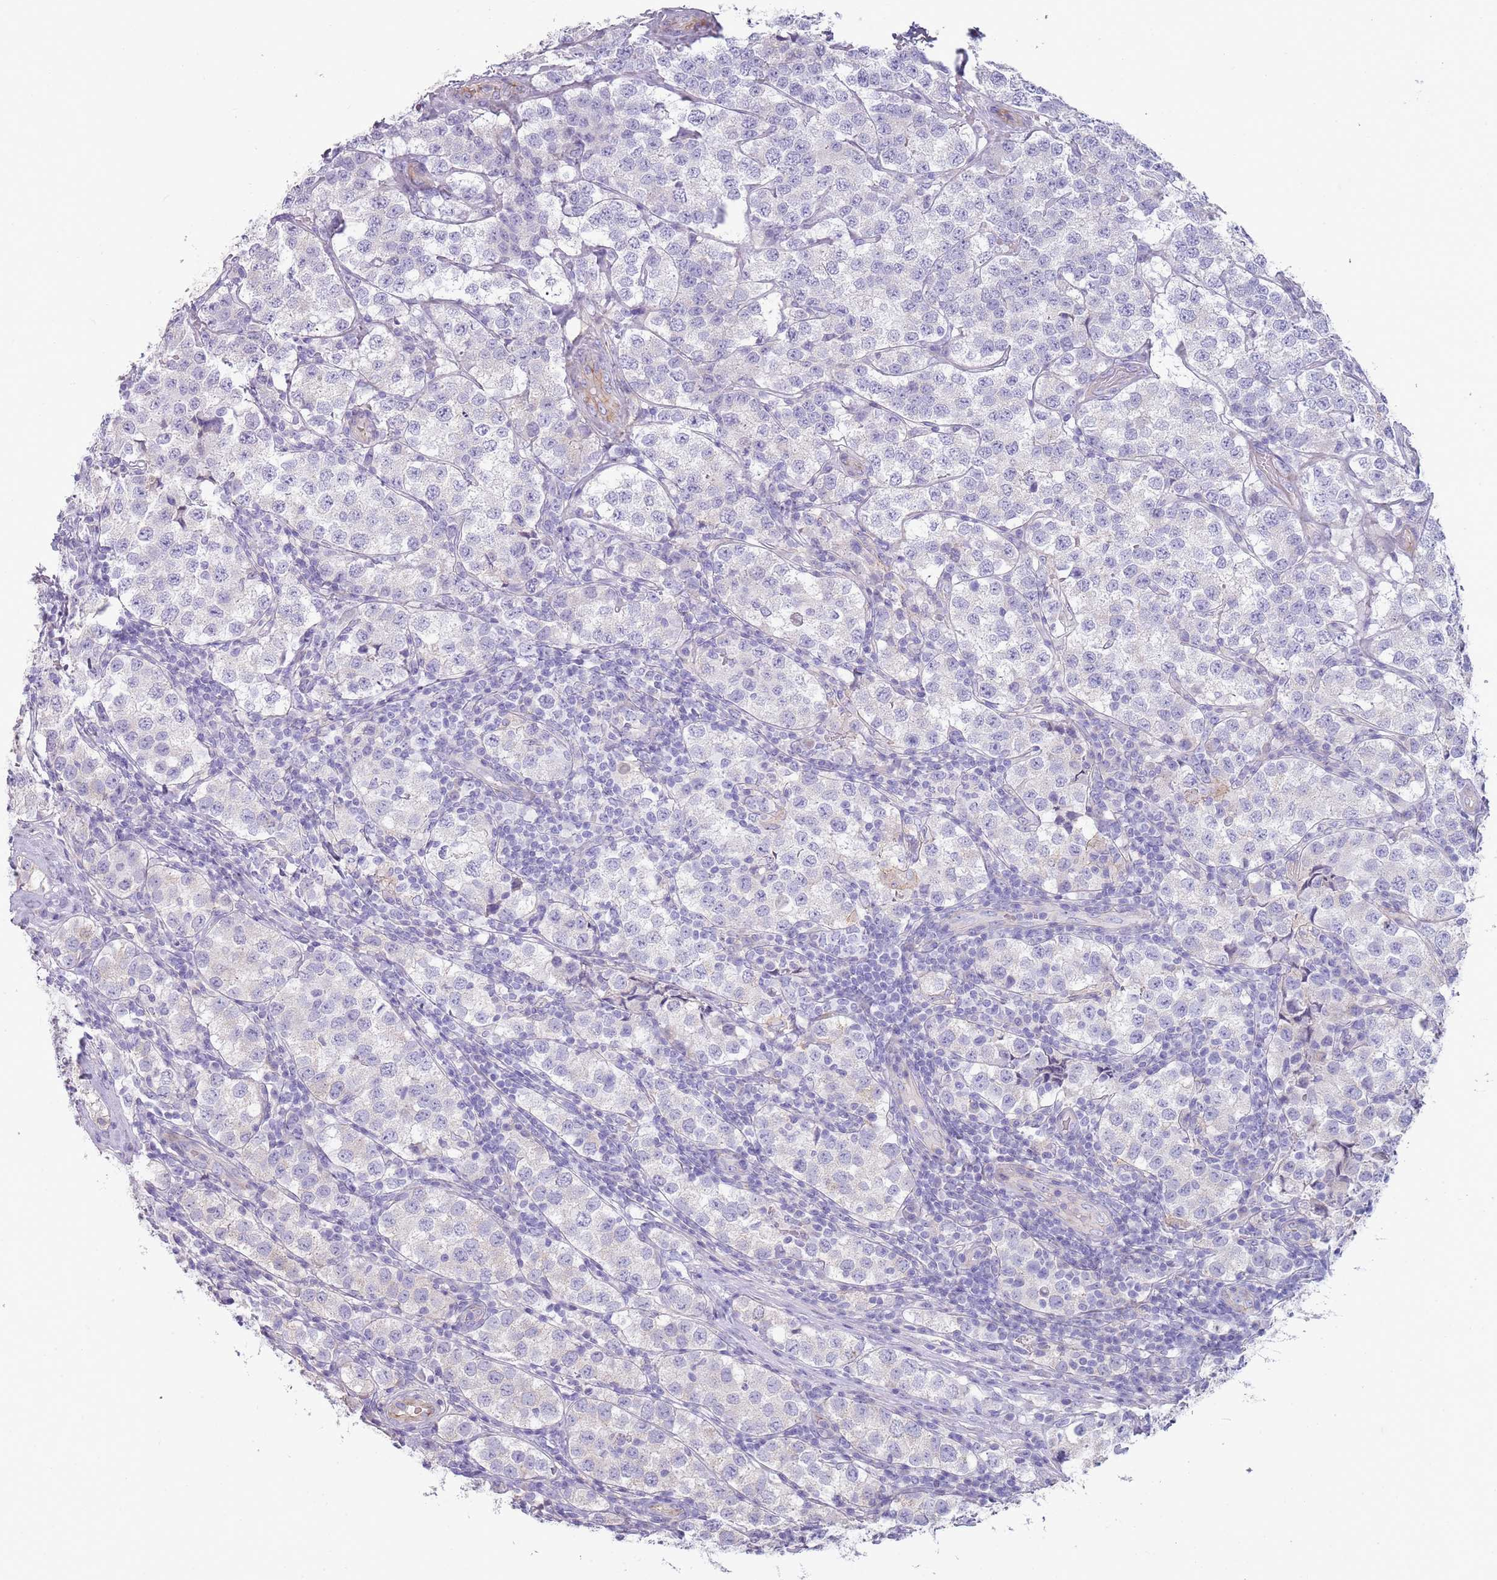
{"staining": {"intensity": "negative", "quantity": "none", "location": "none"}, "tissue": "testis cancer", "cell_type": "Tumor cells", "image_type": "cancer", "snomed": [{"axis": "morphology", "description": "Seminoma, NOS"}, {"axis": "topography", "description": "Testis"}], "caption": "Immunohistochemistry (IHC) photomicrograph of testis cancer stained for a protein (brown), which displays no staining in tumor cells.", "gene": "NBPF3", "patient": {"sex": "male", "age": 34}}